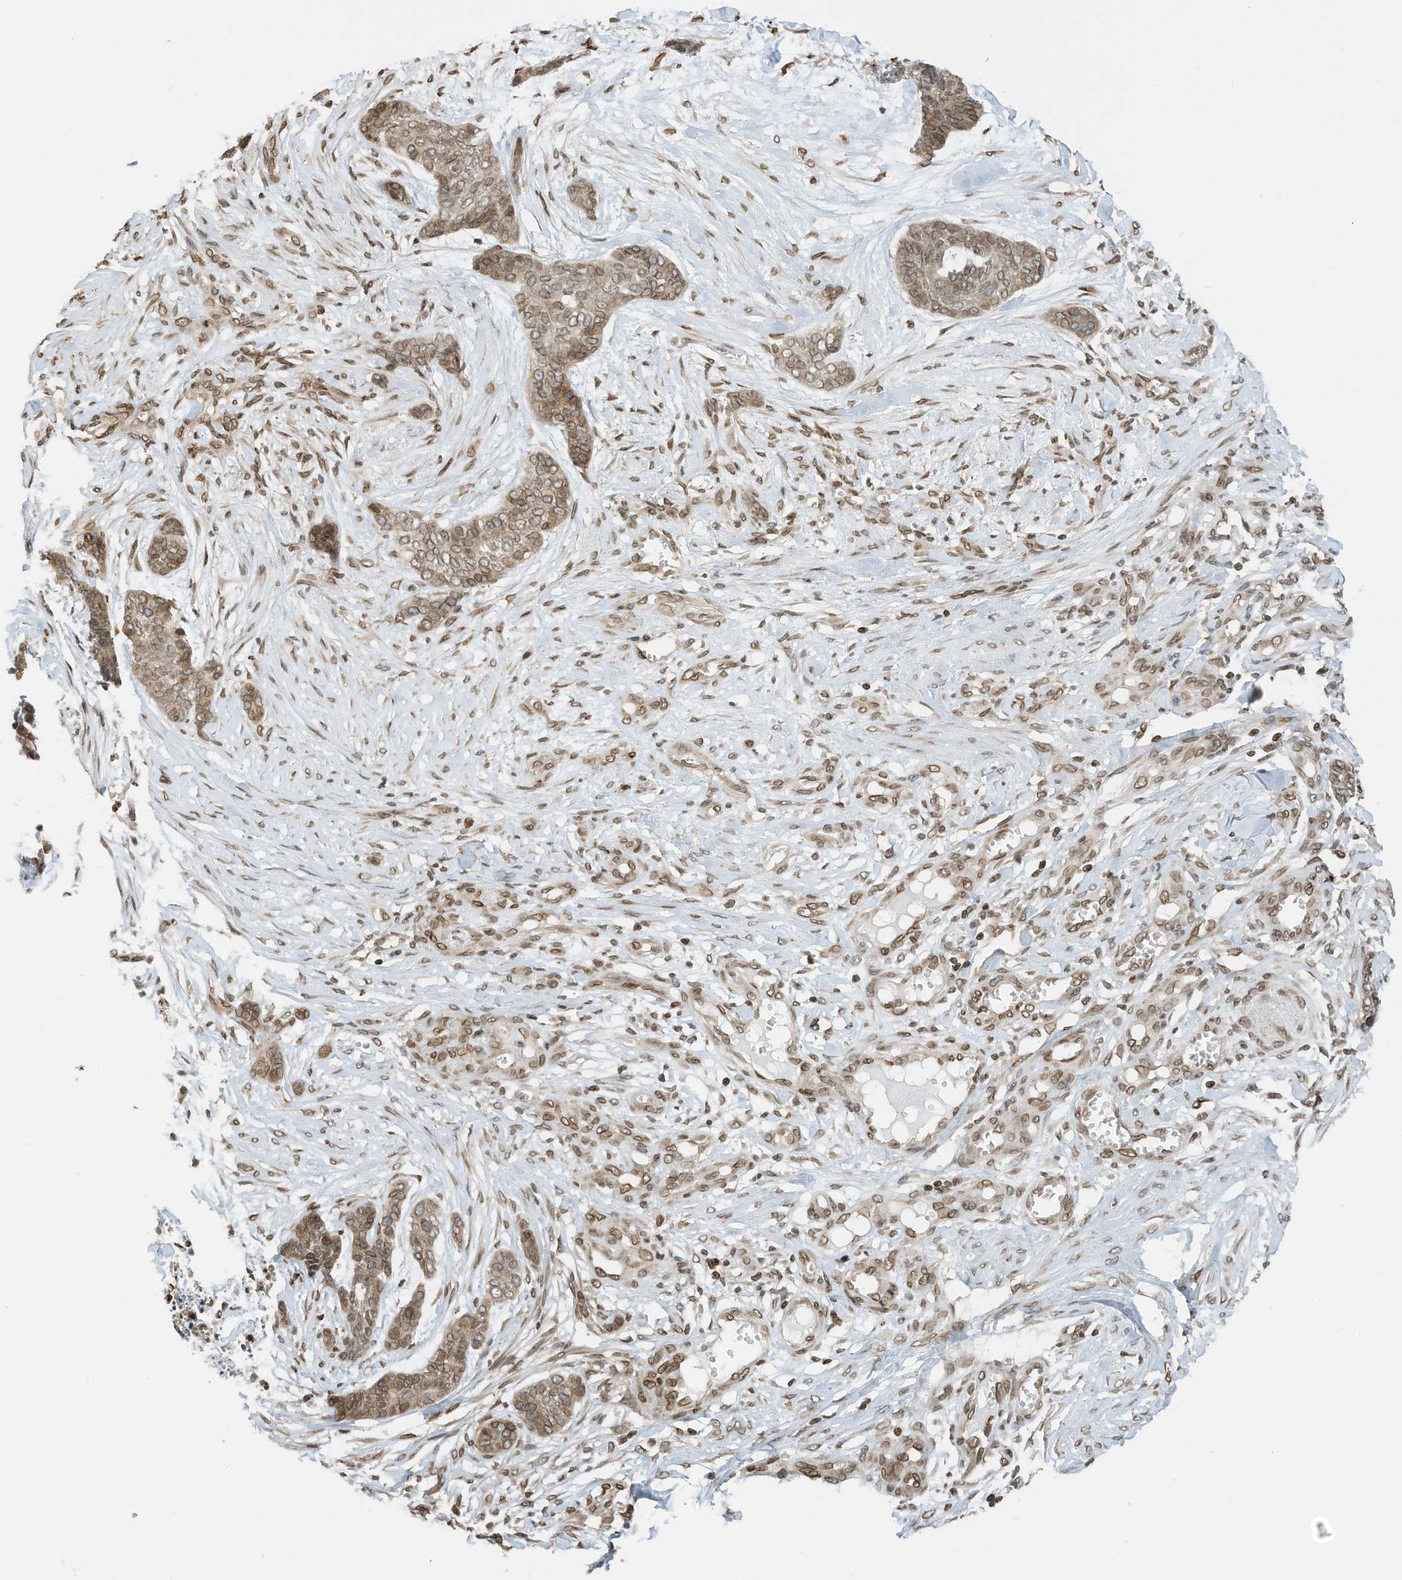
{"staining": {"intensity": "moderate", "quantity": ">75%", "location": "cytoplasmic/membranous,nuclear"}, "tissue": "skin cancer", "cell_type": "Tumor cells", "image_type": "cancer", "snomed": [{"axis": "morphology", "description": "Basal cell carcinoma"}, {"axis": "topography", "description": "Skin"}], "caption": "Immunohistochemical staining of human skin cancer reveals medium levels of moderate cytoplasmic/membranous and nuclear staining in about >75% of tumor cells.", "gene": "RABL3", "patient": {"sex": "female", "age": 64}}